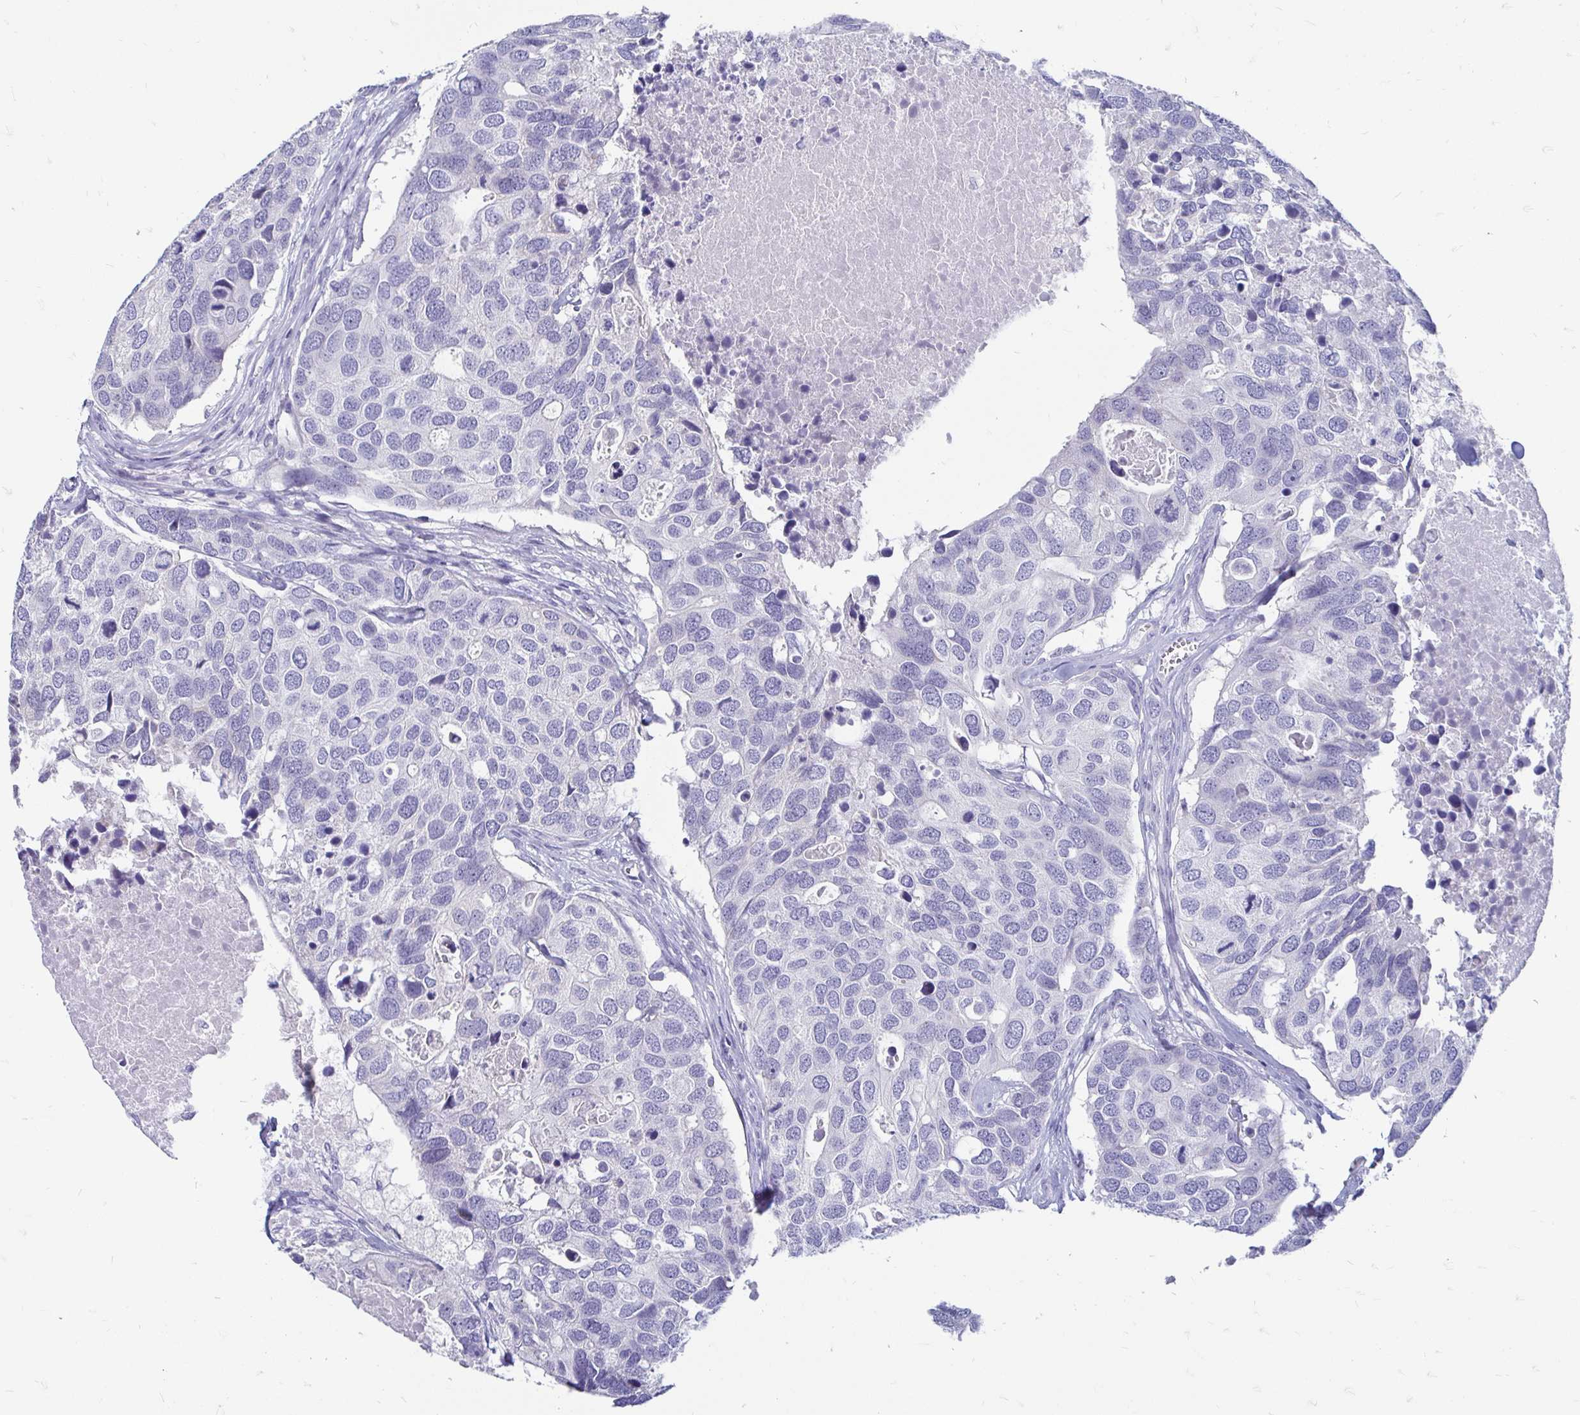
{"staining": {"intensity": "negative", "quantity": "none", "location": "none"}, "tissue": "breast cancer", "cell_type": "Tumor cells", "image_type": "cancer", "snomed": [{"axis": "morphology", "description": "Duct carcinoma"}, {"axis": "topography", "description": "Breast"}], "caption": "Immunohistochemical staining of human breast cancer (invasive ductal carcinoma) exhibits no significant expression in tumor cells. (Brightfield microscopy of DAB (3,3'-diaminobenzidine) IHC at high magnification).", "gene": "PEG10", "patient": {"sex": "female", "age": 83}}